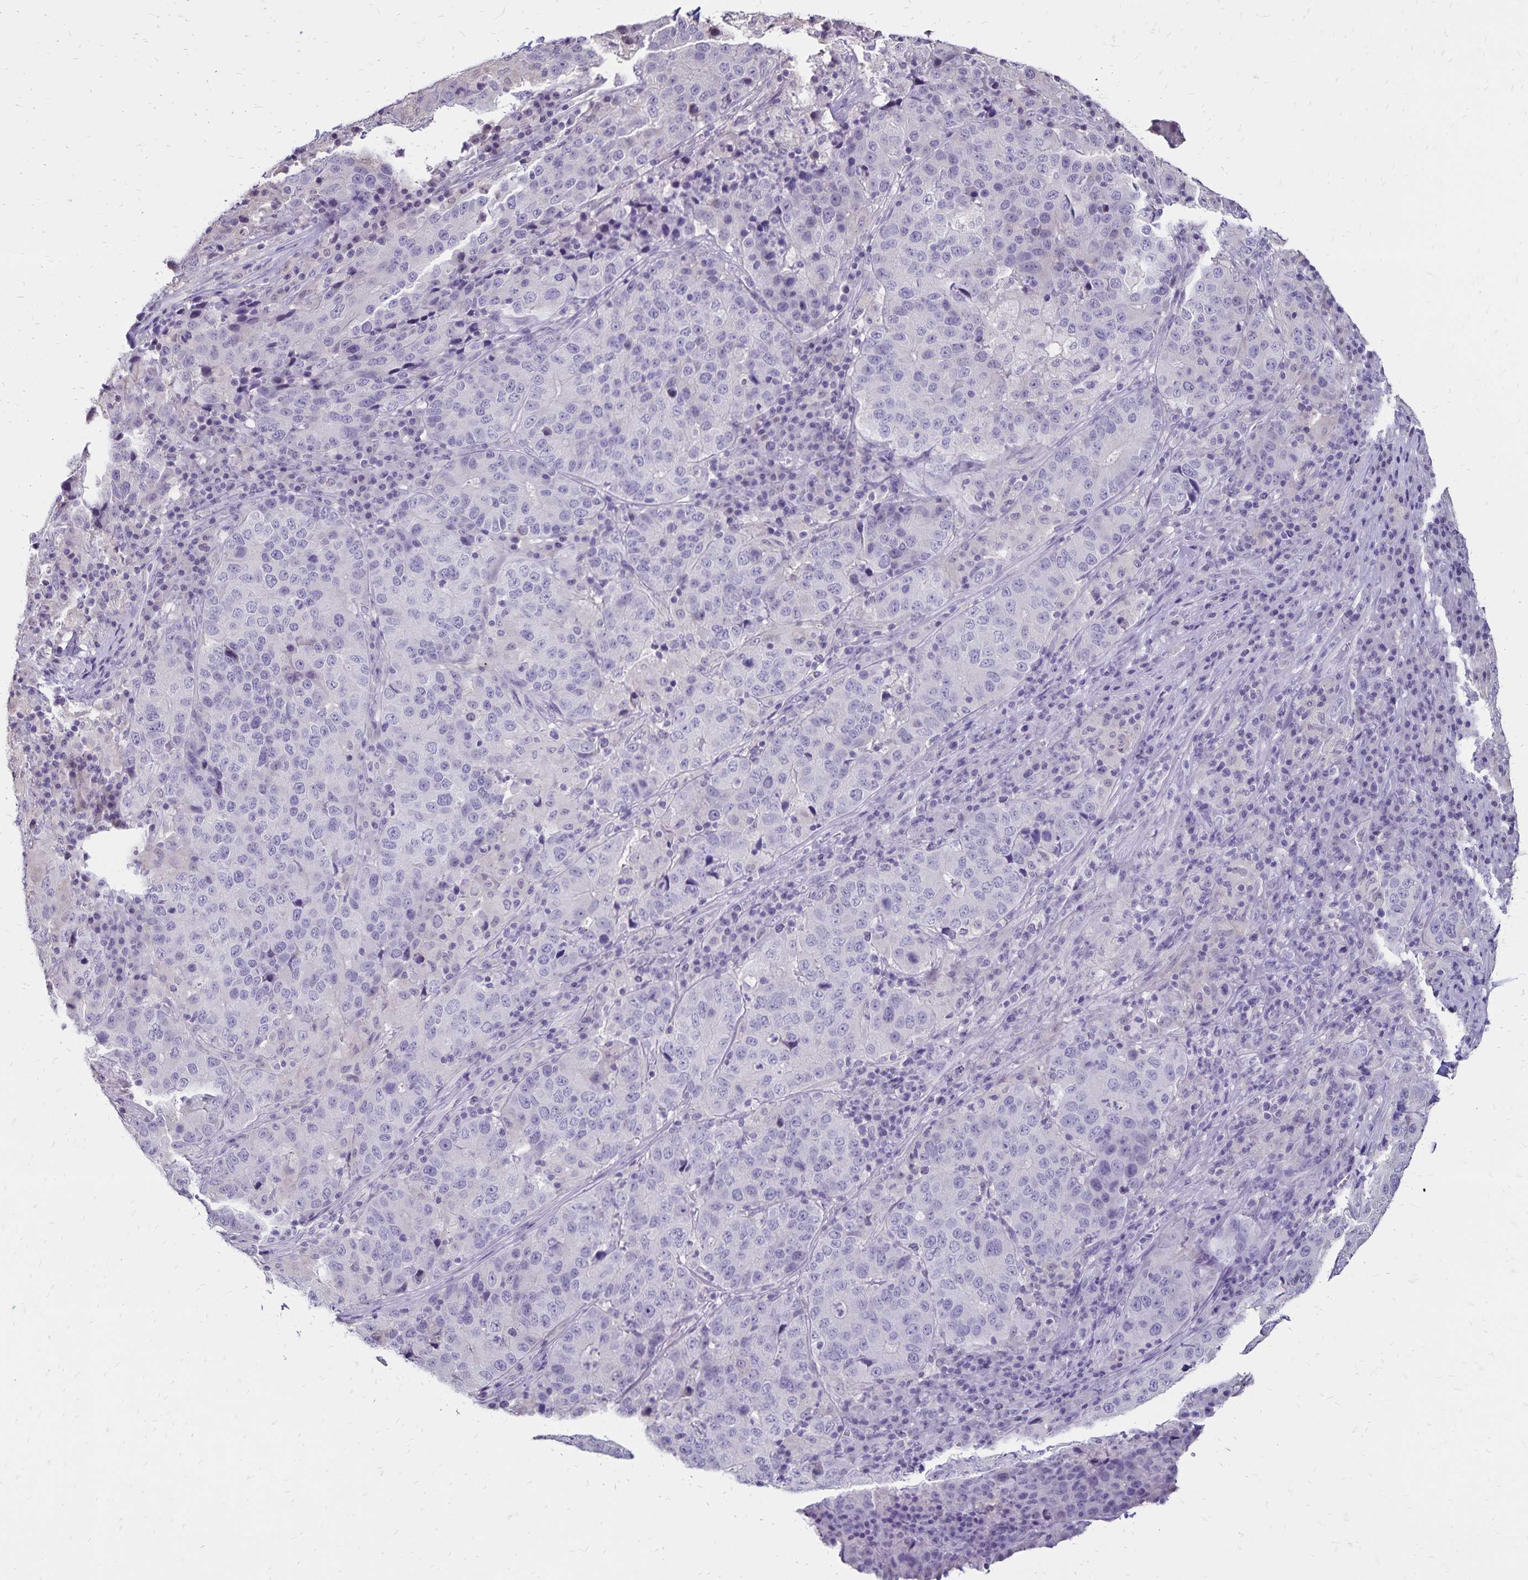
{"staining": {"intensity": "negative", "quantity": "none", "location": "none"}, "tissue": "stomach cancer", "cell_type": "Tumor cells", "image_type": "cancer", "snomed": [{"axis": "morphology", "description": "Adenocarcinoma, NOS"}, {"axis": "topography", "description": "Stomach"}], "caption": "IHC micrograph of neoplastic tissue: stomach adenocarcinoma stained with DAB exhibits no significant protein staining in tumor cells.", "gene": "SH3GL3", "patient": {"sex": "male", "age": 71}}